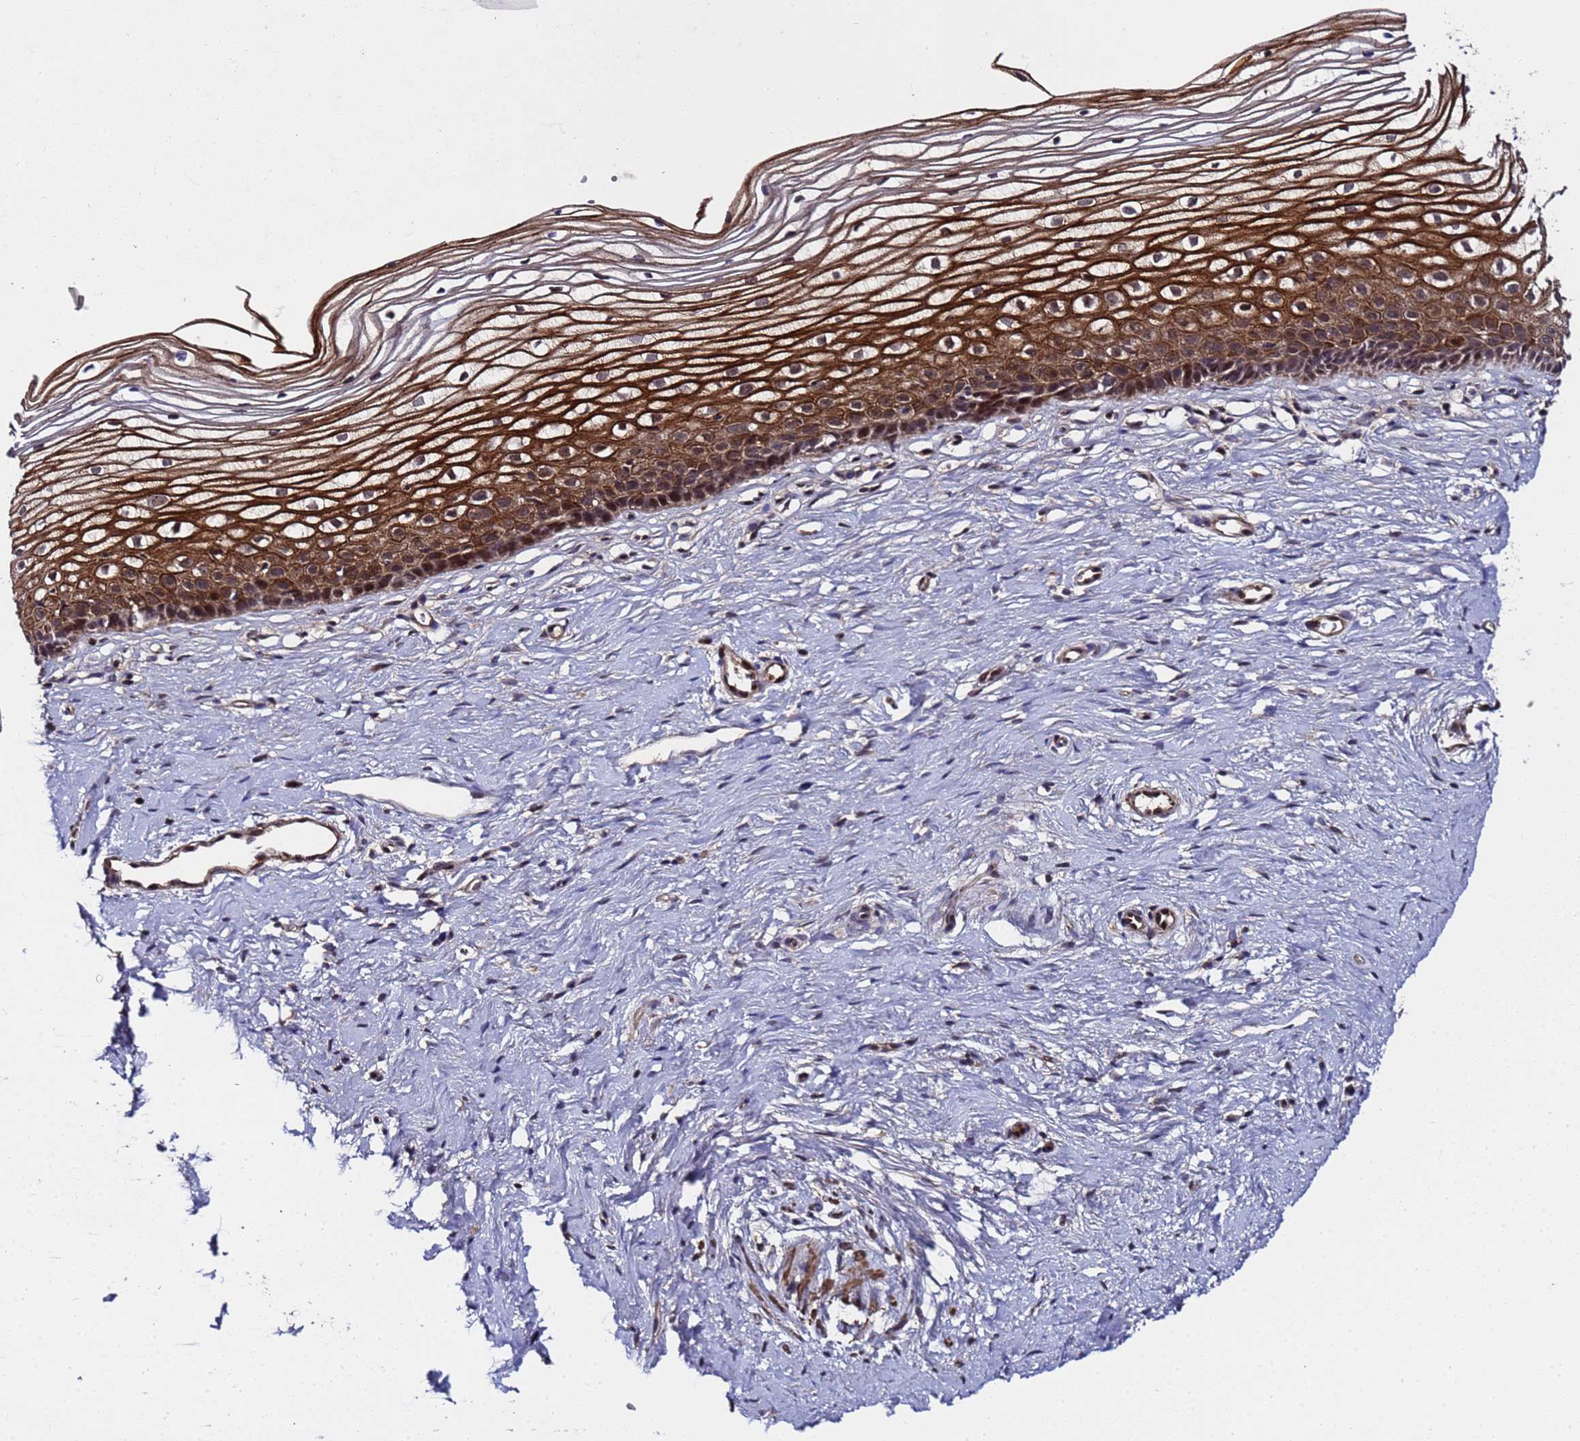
{"staining": {"intensity": "moderate", "quantity": "25%-75%", "location": "cytoplasmic/membranous,nuclear"}, "tissue": "cervix", "cell_type": "Glandular cells", "image_type": "normal", "snomed": [{"axis": "morphology", "description": "Normal tissue, NOS"}, {"axis": "topography", "description": "Cervix"}], "caption": "The photomicrograph reveals immunohistochemical staining of benign cervix. There is moderate cytoplasmic/membranous,nuclear staining is identified in about 25%-75% of glandular cells. The staining was performed using DAB (3,3'-diaminobenzidine), with brown indicating positive protein expression. Nuclei are stained blue with hematoxylin.", "gene": "GSTCD", "patient": {"sex": "female", "age": 40}}